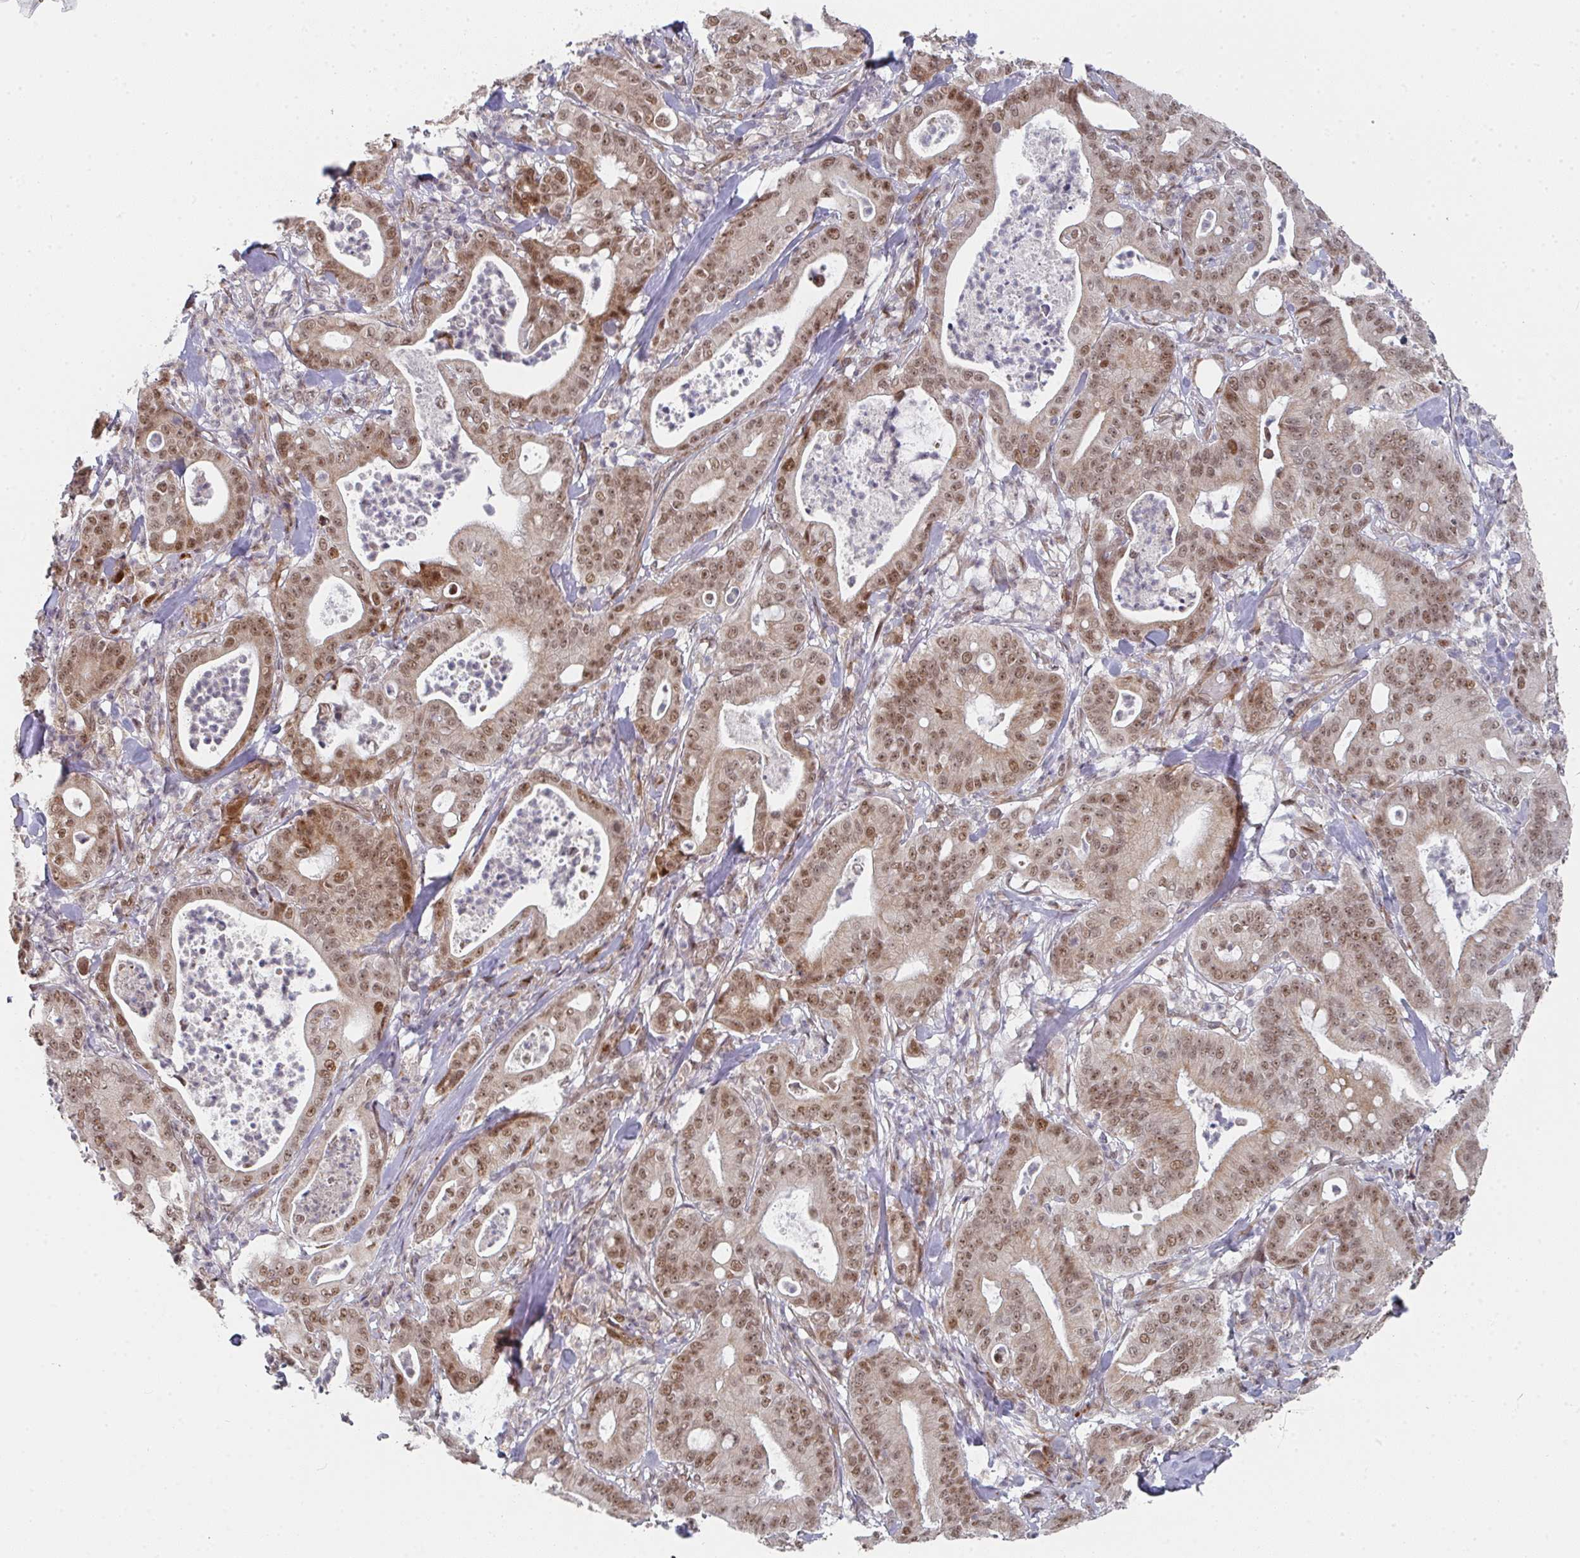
{"staining": {"intensity": "moderate", "quantity": ">75%", "location": "nuclear"}, "tissue": "pancreatic cancer", "cell_type": "Tumor cells", "image_type": "cancer", "snomed": [{"axis": "morphology", "description": "Adenocarcinoma, NOS"}, {"axis": "topography", "description": "Pancreas"}], "caption": "This micrograph demonstrates immunohistochemistry (IHC) staining of human adenocarcinoma (pancreatic), with medium moderate nuclear staining in about >75% of tumor cells.", "gene": "RBBP5", "patient": {"sex": "male", "age": 71}}